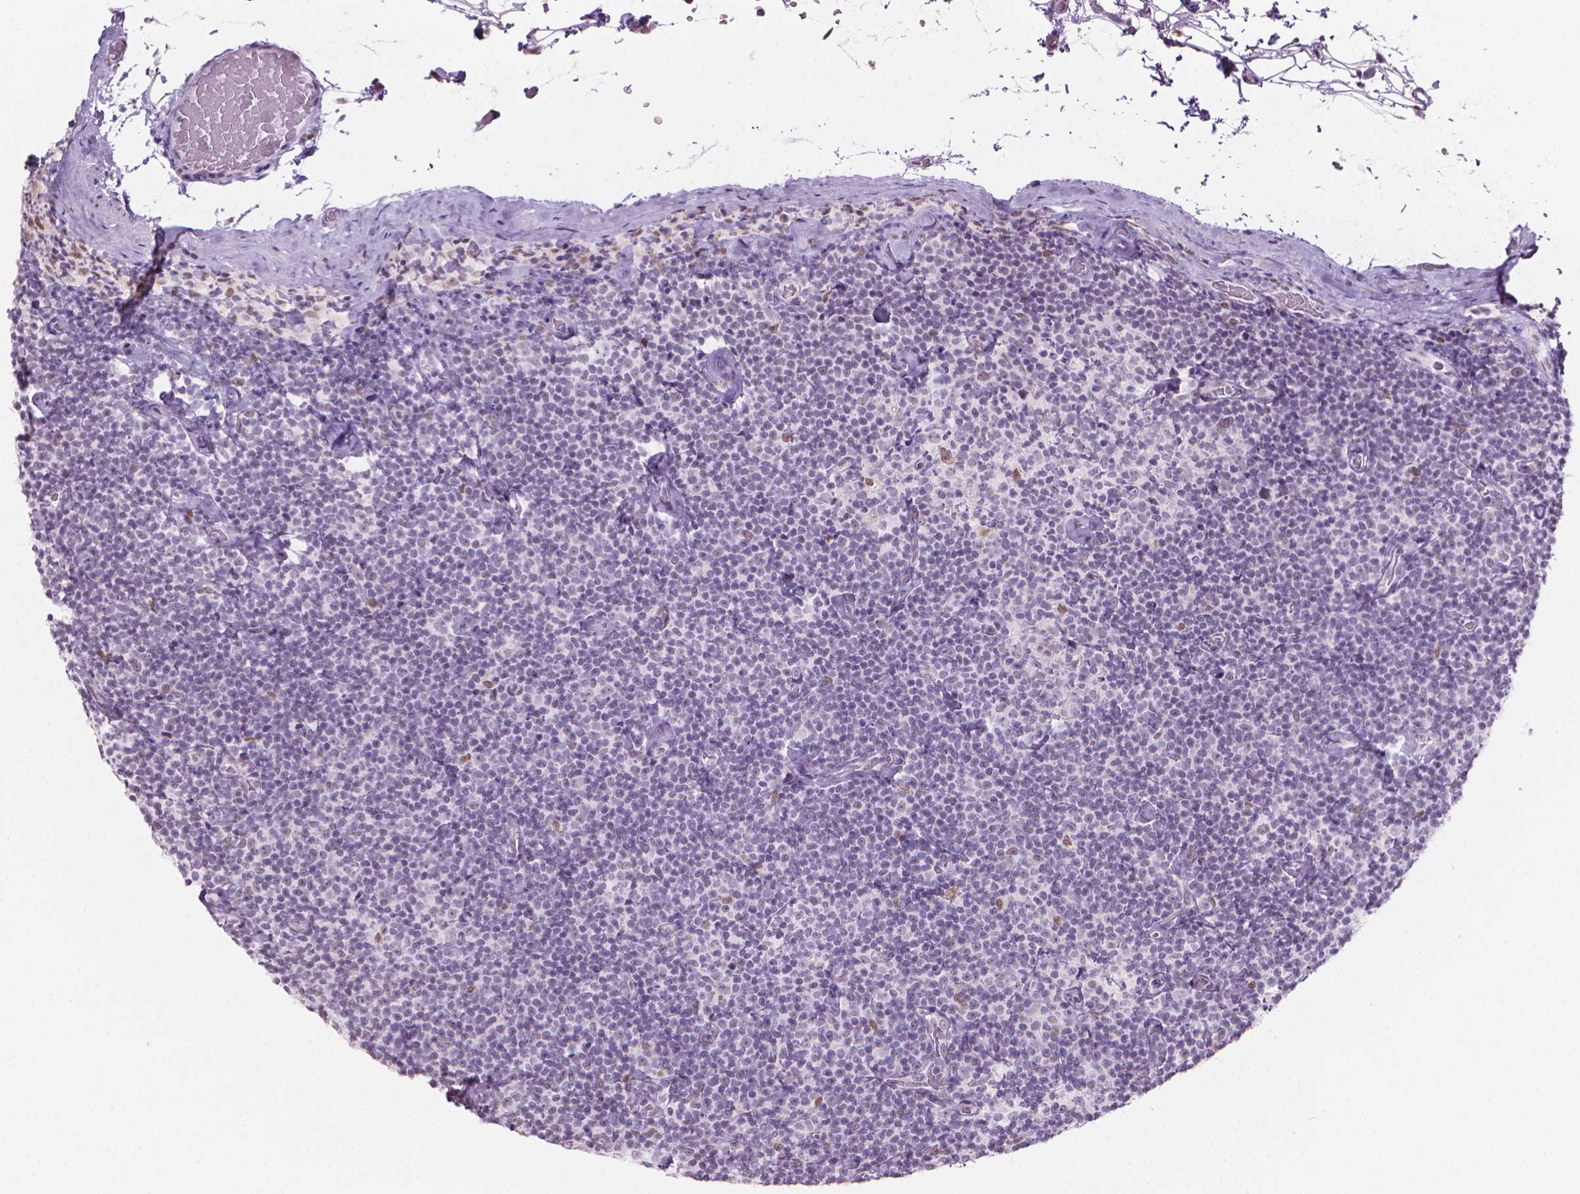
{"staining": {"intensity": "negative", "quantity": "none", "location": "none"}, "tissue": "lymphoma", "cell_type": "Tumor cells", "image_type": "cancer", "snomed": [{"axis": "morphology", "description": "Malignant lymphoma, non-Hodgkin's type, Low grade"}, {"axis": "topography", "description": "Lymph node"}], "caption": "Tumor cells show no significant staining in lymphoma.", "gene": "PIAS2", "patient": {"sex": "male", "age": 81}}